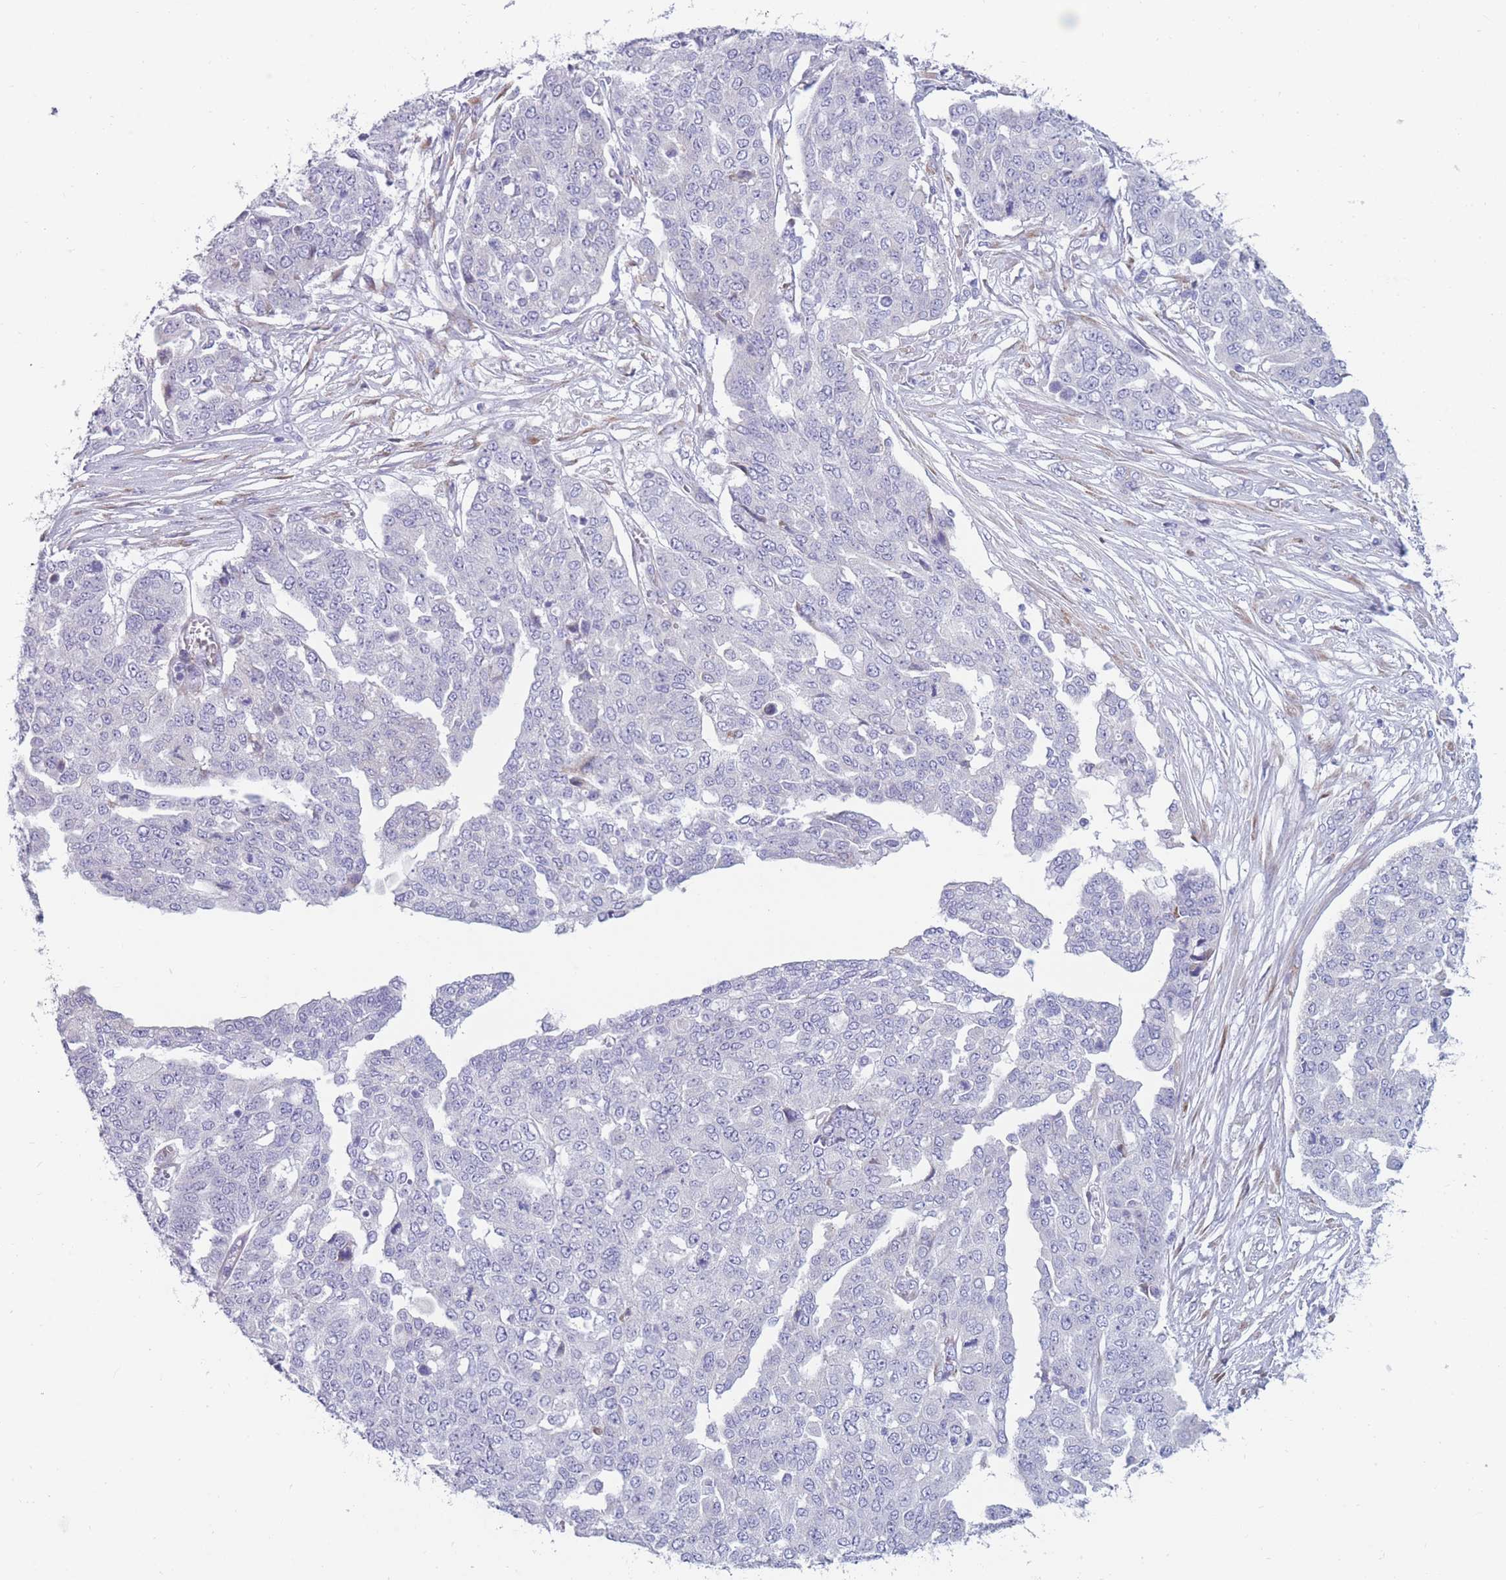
{"staining": {"intensity": "negative", "quantity": "none", "location": "none"}, "tissue": "ovarian cancer", "cell_type": "Tumor cells", "image_type": "cancer", "snomed": [{"axis": "morphology", "description": "Cystadenocarcinoma, serous, NOS"}, {"axis": "topography", "description": "Soft tissue"}, {"axis": "topography", "description": "Ovary"}], "caption": "Immunohistochemical staining of ovarian cancer demonstrates no significant staining in tumor cells. (Stains: DAB (3,3'-diaminobenzidine) IHC with hematoxylin counter stain, Microscopy: brightfield microscopy at high magnification).", "gene": "COL27A1", "patient": {"sex": "female", "age": 57}}